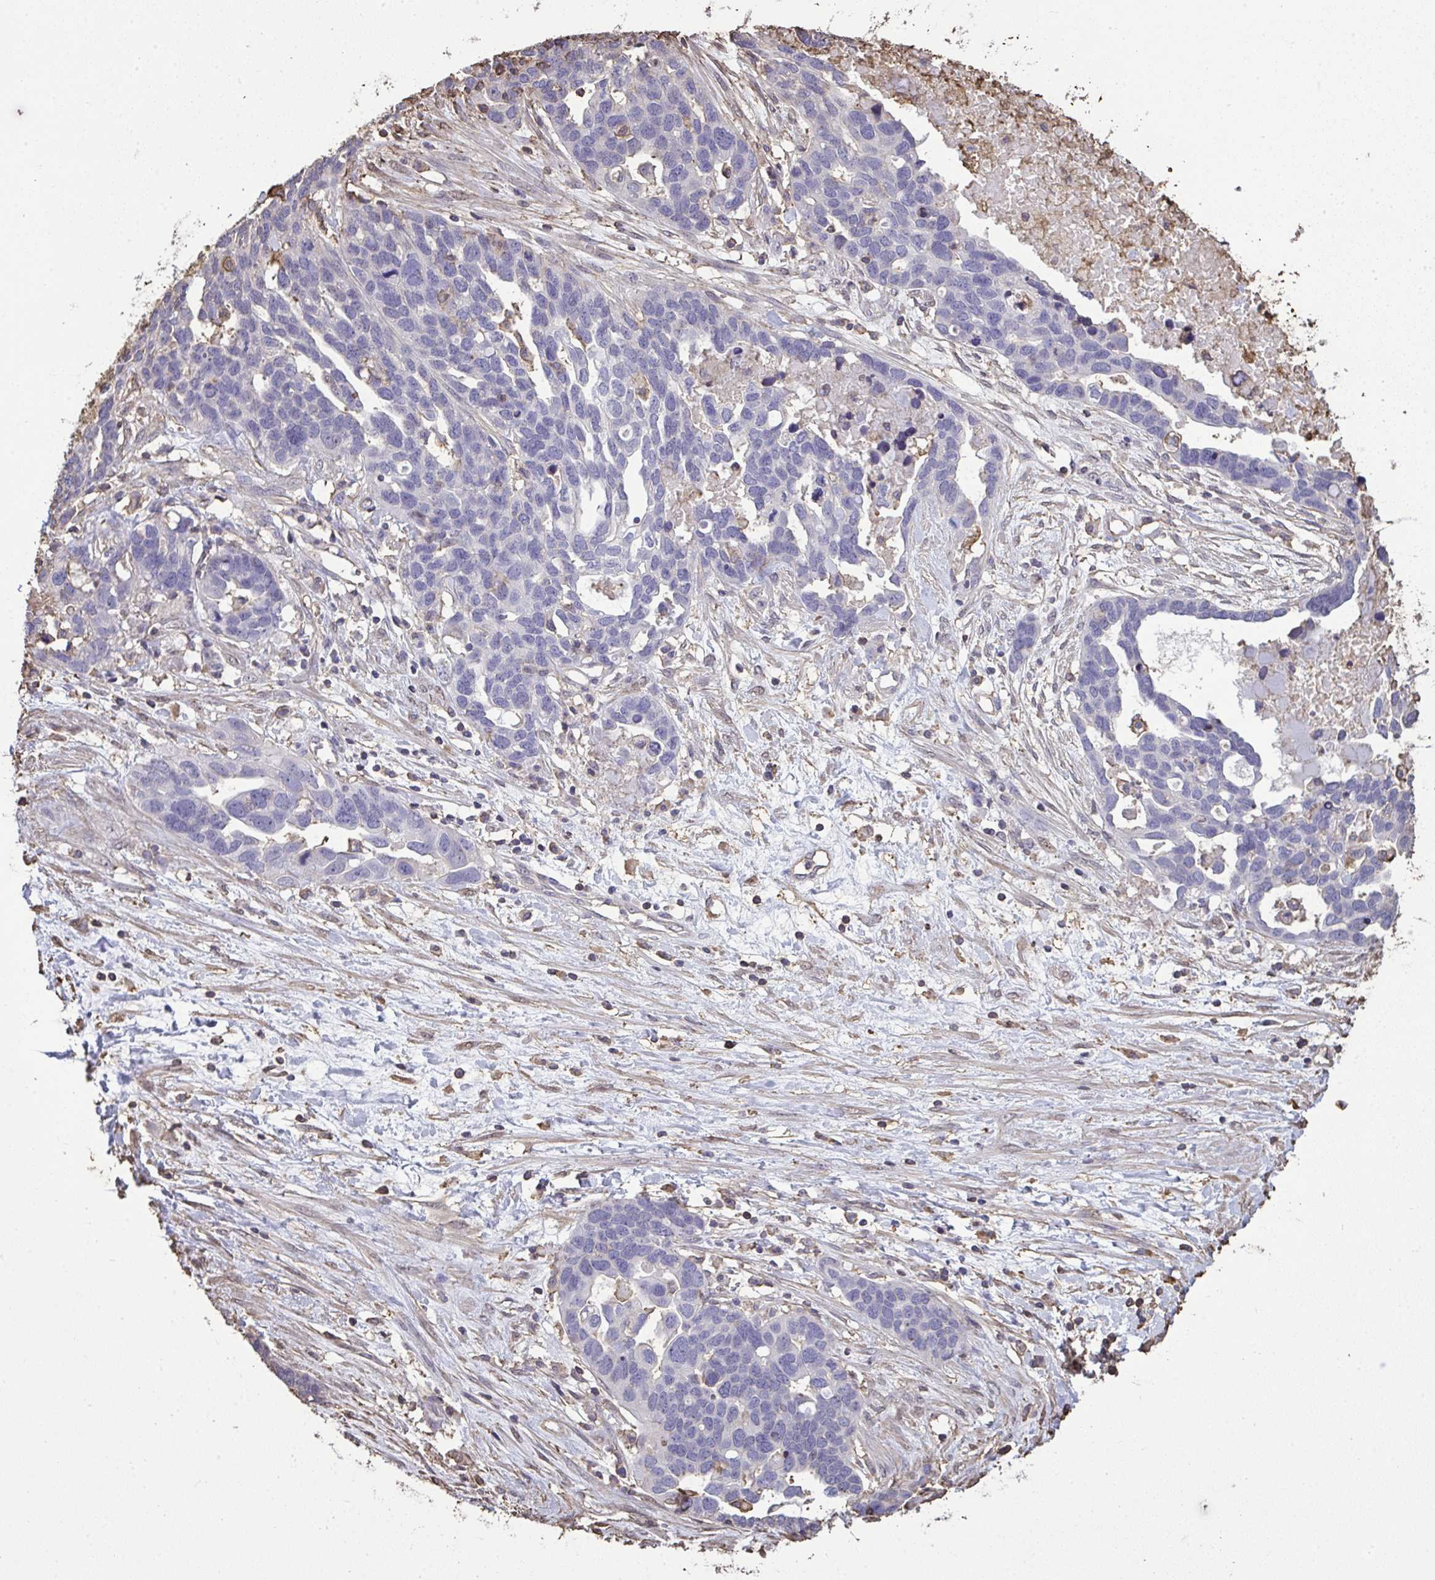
{"staining": {"intensity": "negative", "quantity": "none", "location": "none"}, "tissue": "ovarian cancer", "cell_type": "Tumor cells", "image_type": "cancer", "snomed": [{"axis": "morphology", "description": "Cystadenocarcinoma, serous, NOS"}, {"axis": "topography", "description": "Ovary"}], "caption": "IHC micrograph of neoplastic tissue: serous cystadenocarcinoma (ovarian) stained with DAB (3,3'-diaminobenzidine) shows no significant protein staining in tumor cells.", "gene": "ANXA5", "patient": {"sex": "female", "age": 54}}